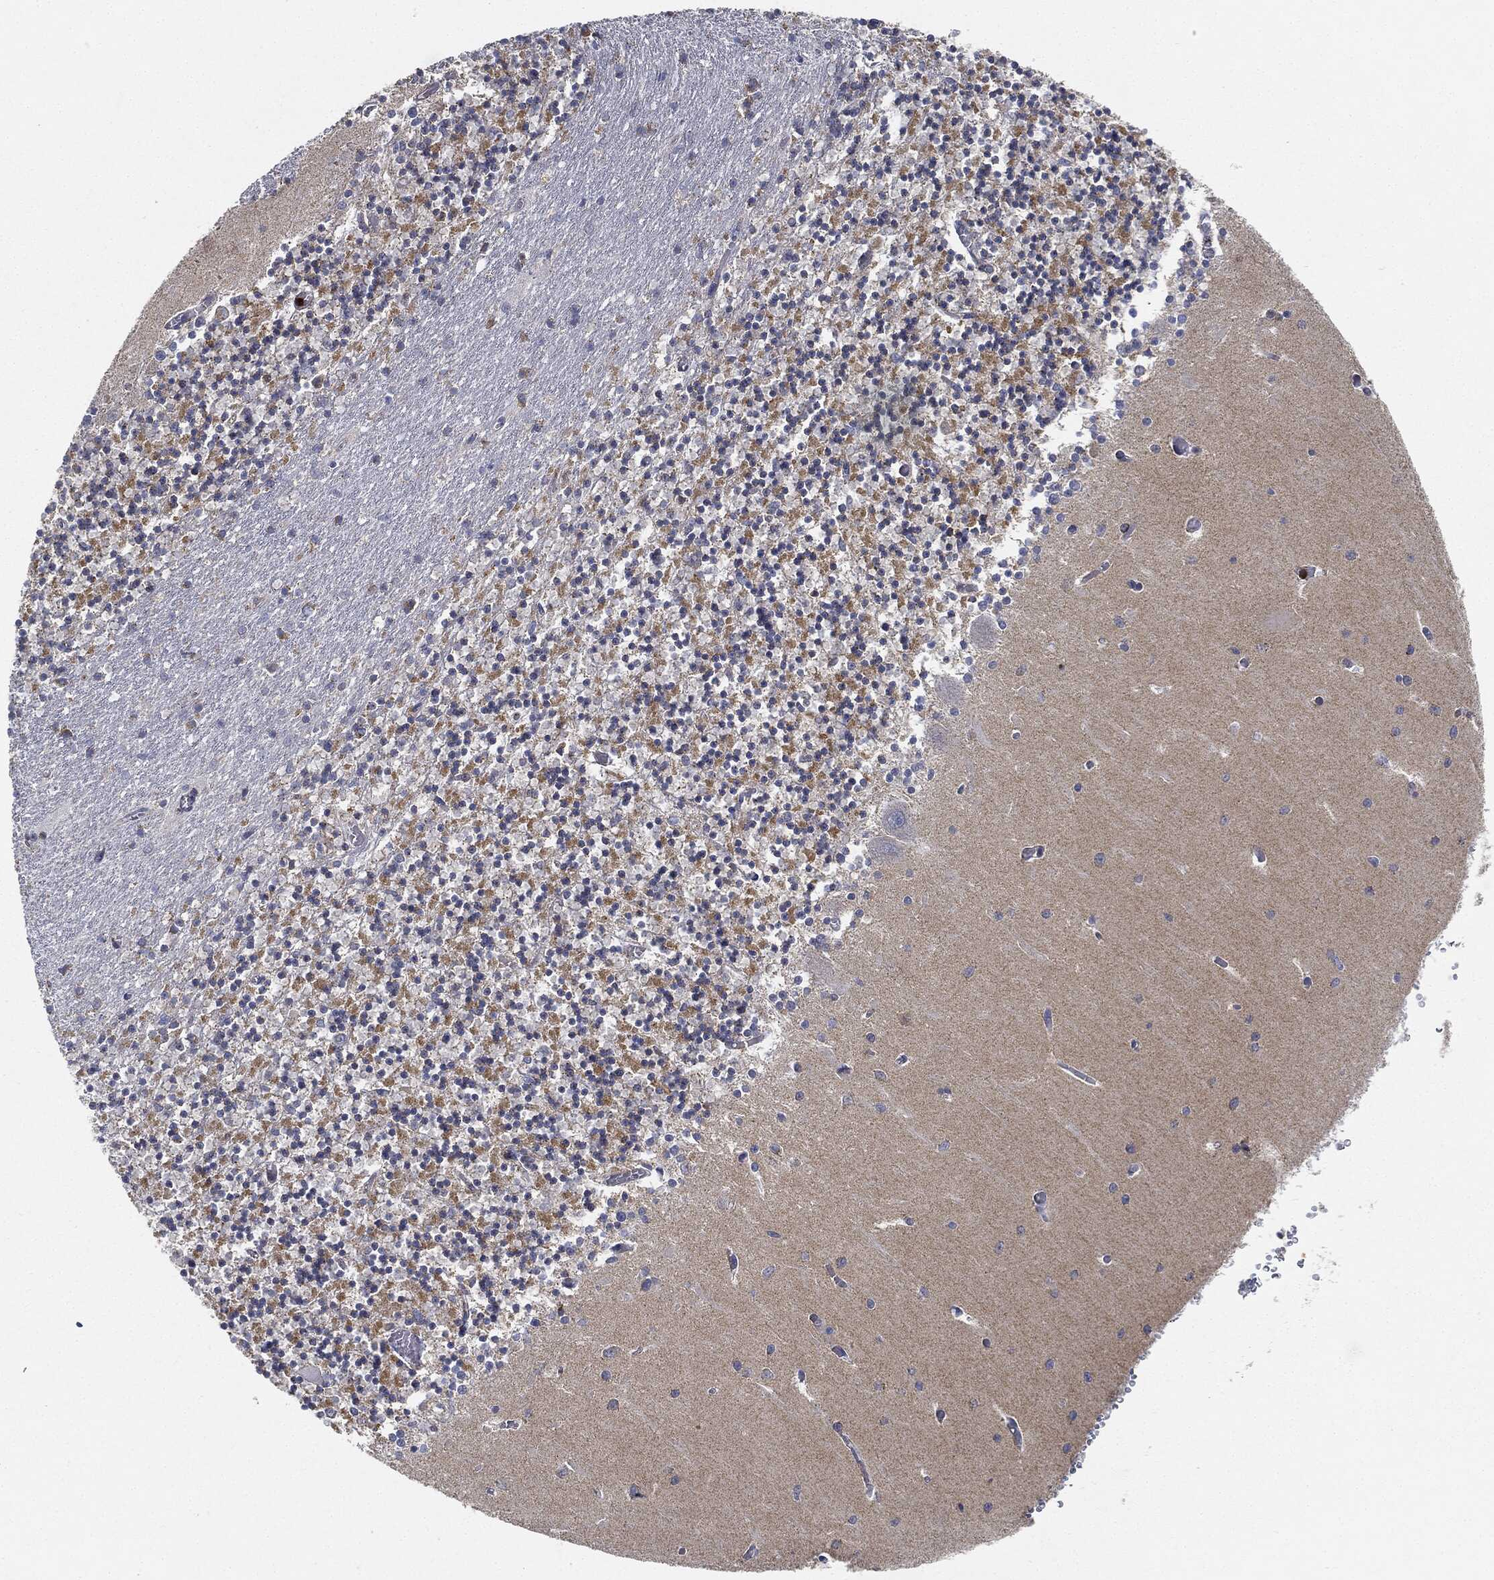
{"staining": {"intensity": "negative", "quantity": "none", "location": "none"}, "tissue": "cerebellum", "cell_type": "Cells in granular layer", "image_type": "normal", "snomed": [{"axis": "morphology", "description": "Normal tissue, NOS"}, {"axis": "topography", "description": "Cerebellum"}], "caption": "An IHC photomicrograph of unremarkable cerebellum is shown. There is no staining in cells in granular layer of cerebellum.", "gene": "CAPN15", "patient": {"sex": "female", "age": 64}}